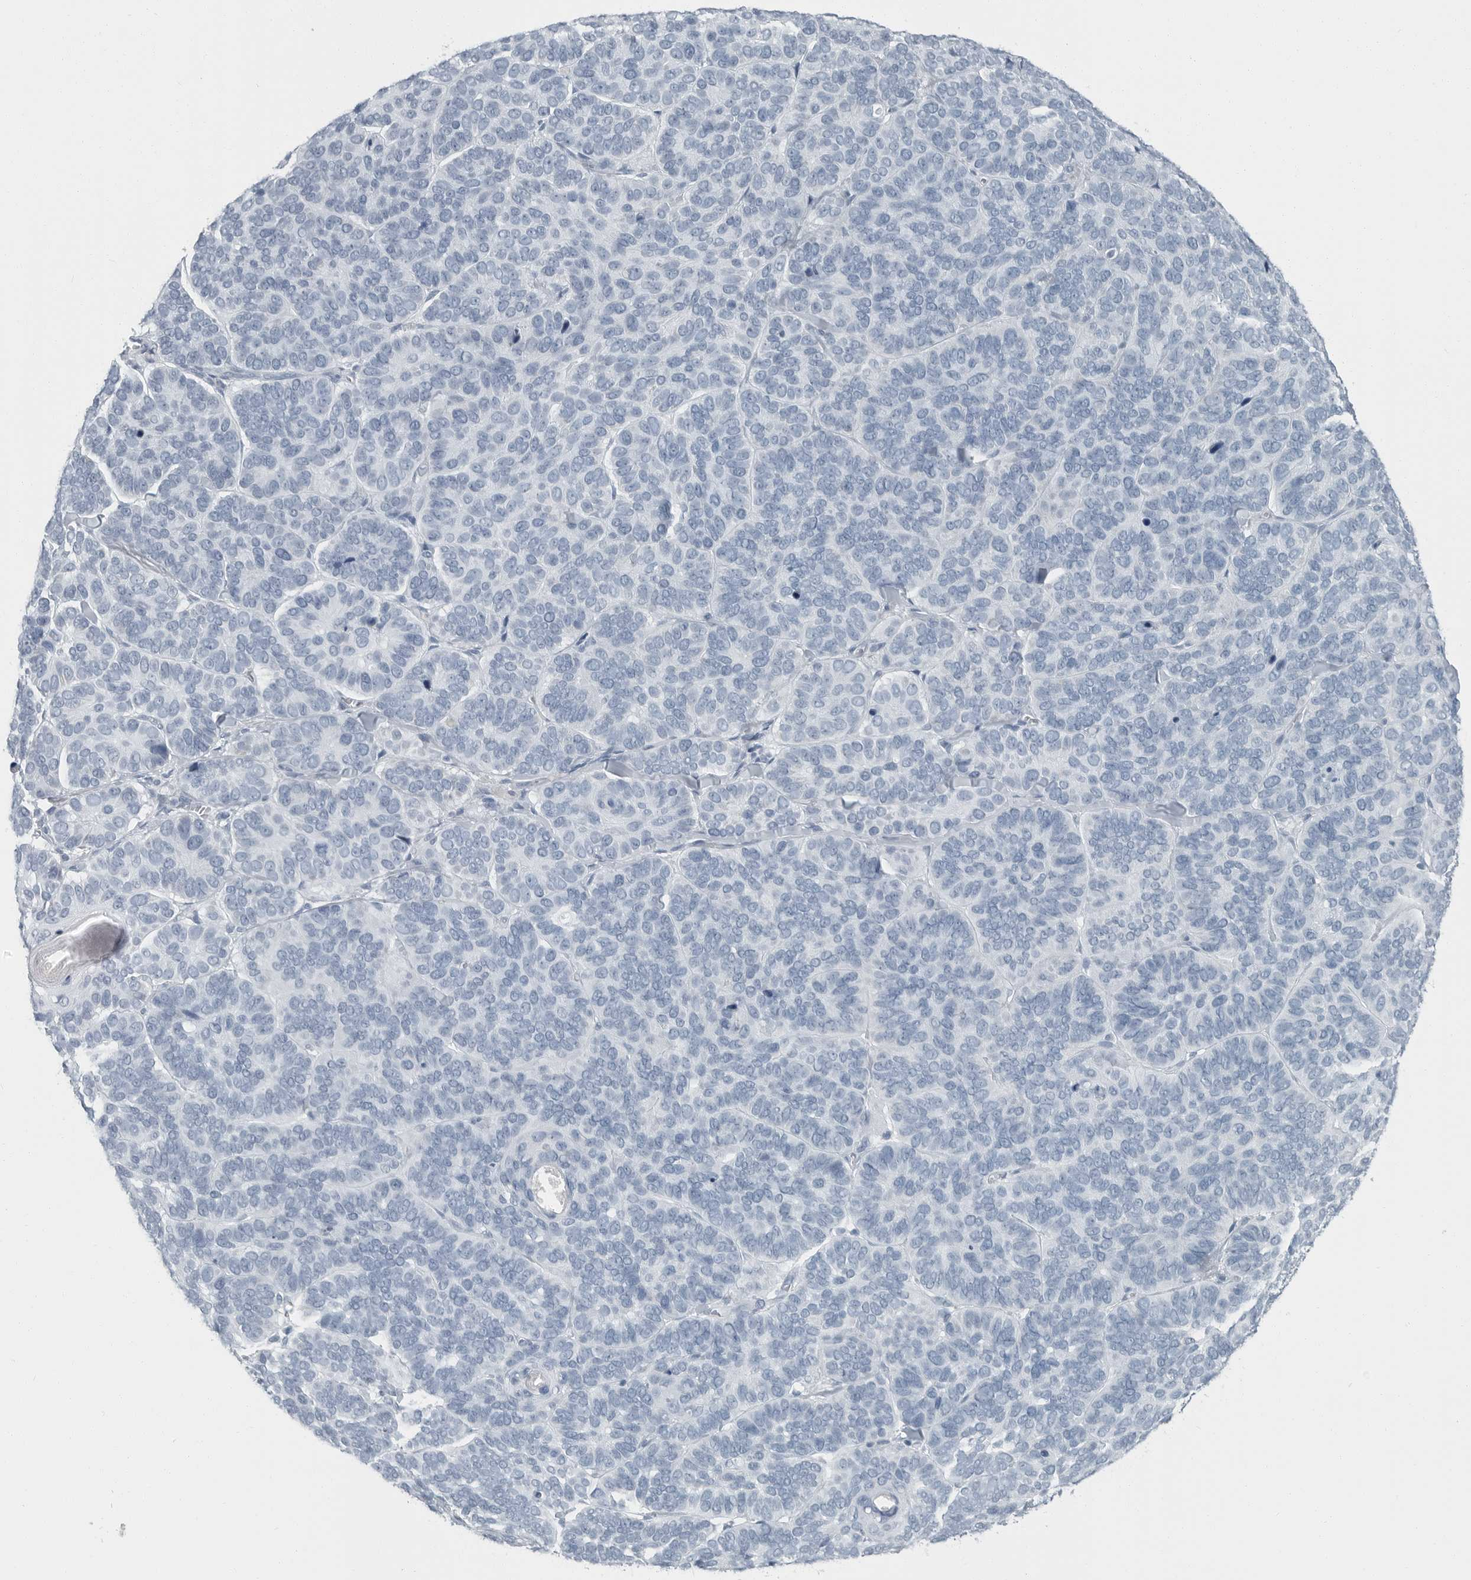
{"staining": {"intensity": "negative", "quantity": "none", "location": "none"}, "tissue": "skin cancer", "cell_type": "Tumor cells", "image_type": "cancer", "snomed": [{"axis": "morphology", "description": "Basal cell carcinoma"}, {"axis": "topography", "description": "Skin"}], "caption": "This is an IHC micrograph of human skin cancer (basal cell carcinoma). There is no expression in tumor cells.", "gene": "ZPBP2", "patient": {"sex": "male", "age": 62}}